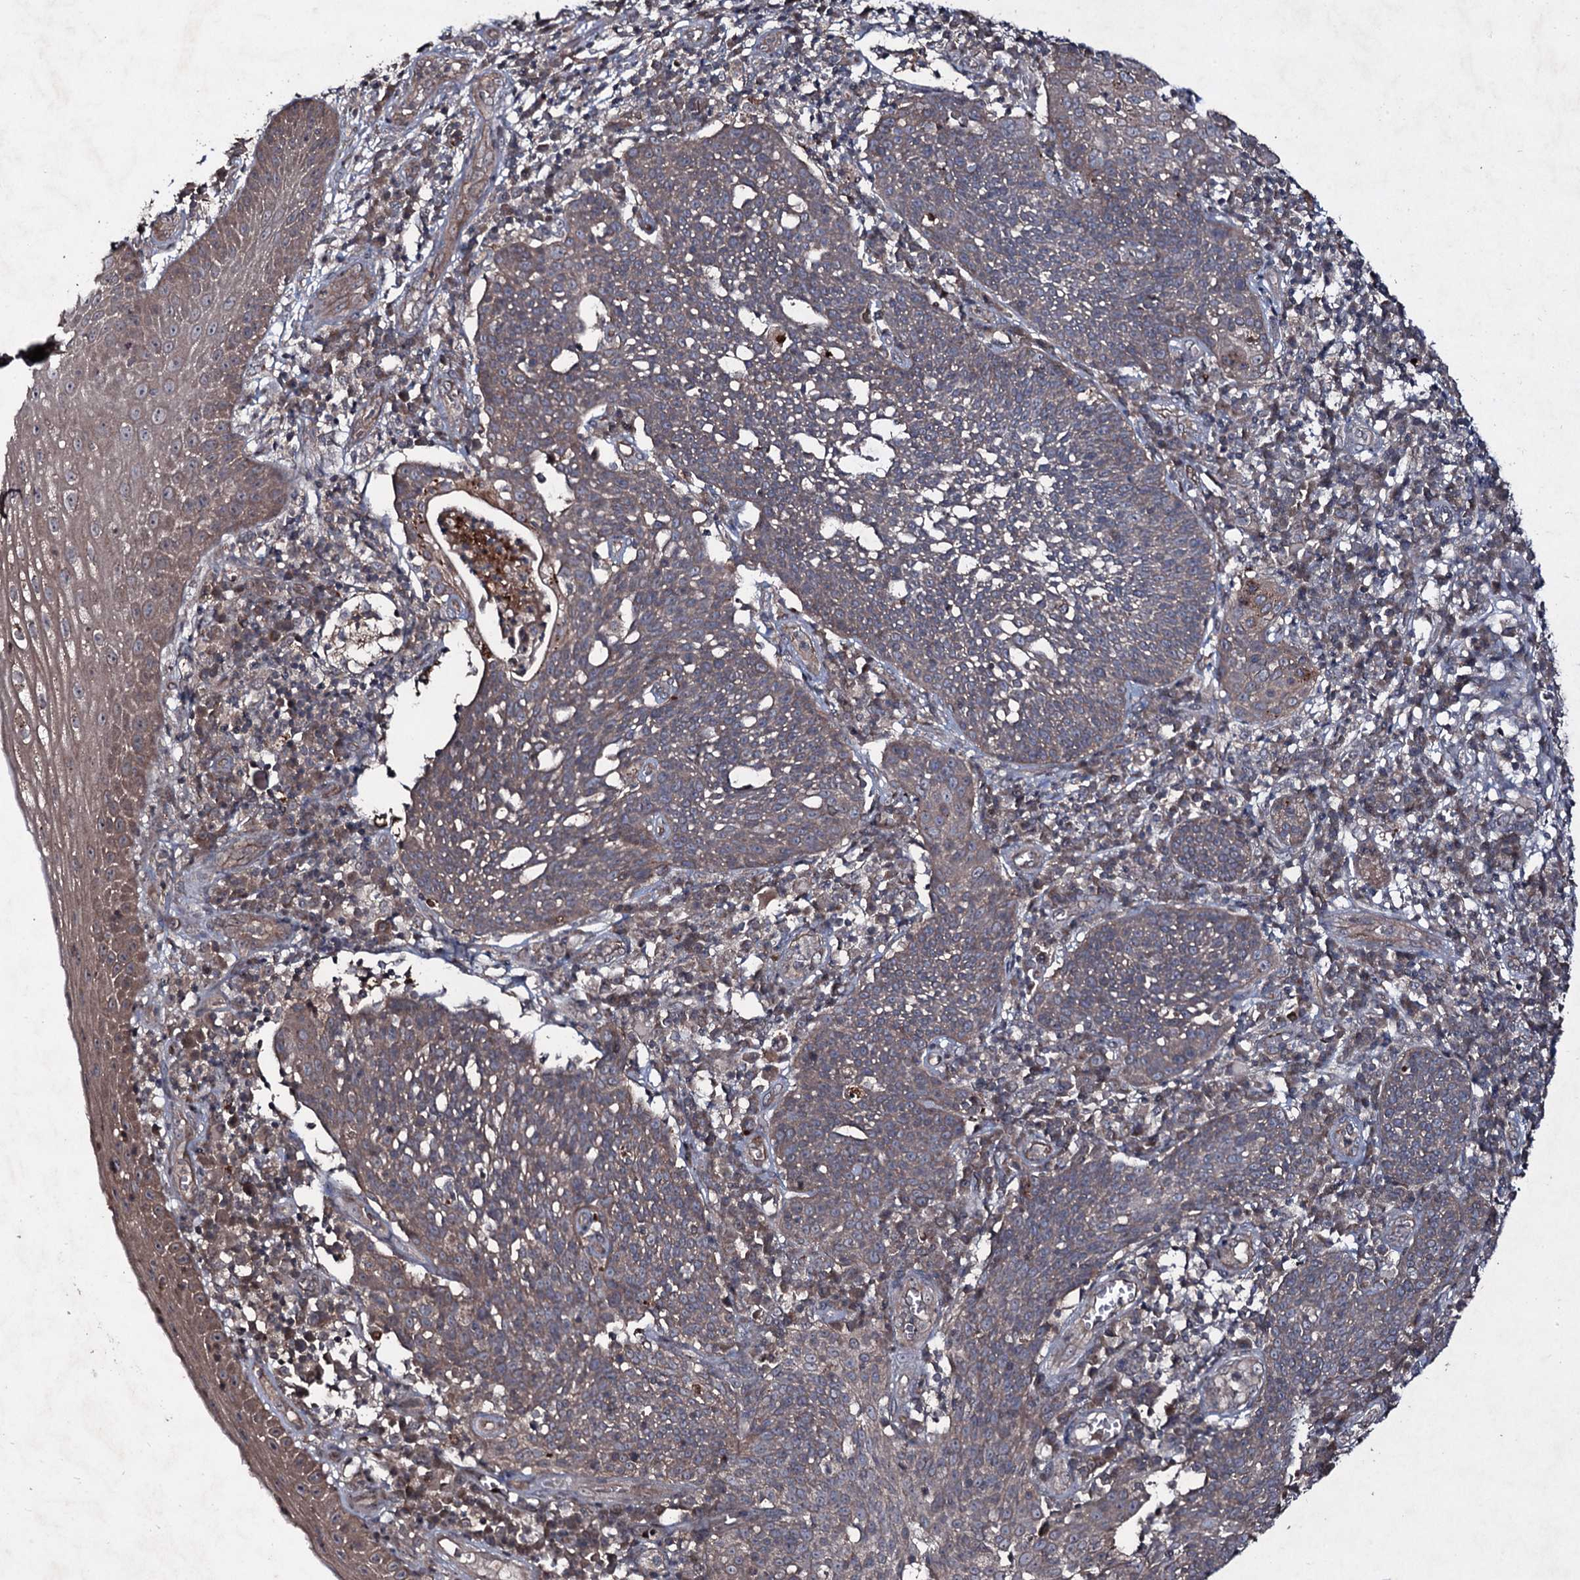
{"staining": {"intensity": "weak", "quantity": "25%-75%", "location": "cytoplasmic/membranous"}, "tissue": "cervical cancer", "cell_type": "Tumor cells", "image_type": "cancer", "snomed": [{"axis": "morphology", "description": "Squamous cell carcinoma, NOS"}, {"axis": "topography", "description": "Cervix"}], "caption": "Squamous cell carcinoma (cervical) stained with immunohistochemistry (IHC) shows weak cytoplasmic/membranous expression in about 25%-75% of tumor cells.", "gene": "SNAP23", "patient": {"sex": "female", "age": 34}}